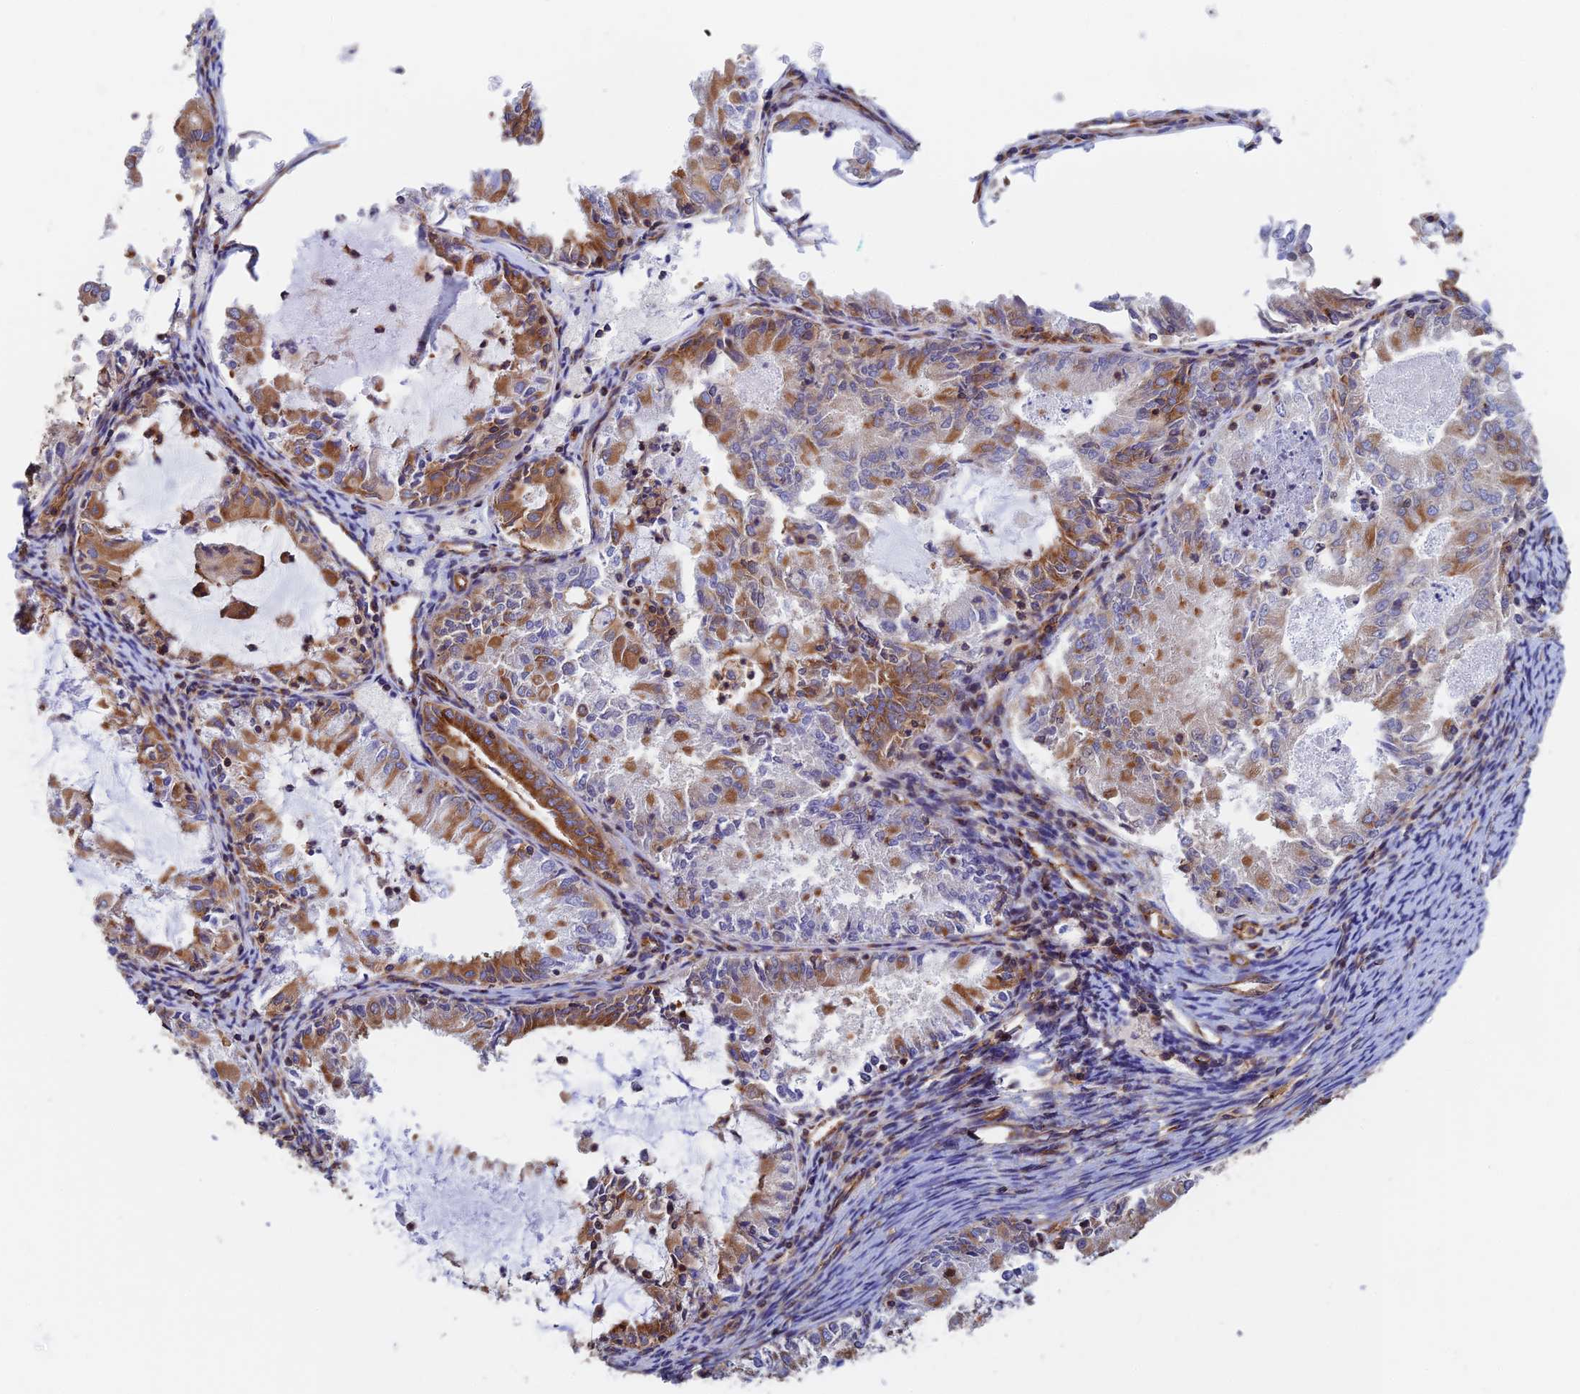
{"staining": {"intensity": "moderate", "quantity": "25%-75%", "location": "cytoplasmic/membranous"}, "tissue": "endometrial cancer", "cell_type": "Tumor cells", "image_type": "cancer", "snomed": [{"axis": "morphology", "description": "Adenocarcinoma, NOS"}, {"axis": "topography", "description": "Endometrium"}], "caption": "A high-resolution histopathology image shows immunohistochemistry staining of endometrial cancer (adenocarcinoma), which reveals moderate cytoplasmic/membranous positivity in approximately 25%-75% of tumor cells.", "gene": "DCTN2", "patient": {"sex": "female", "age": 57}}